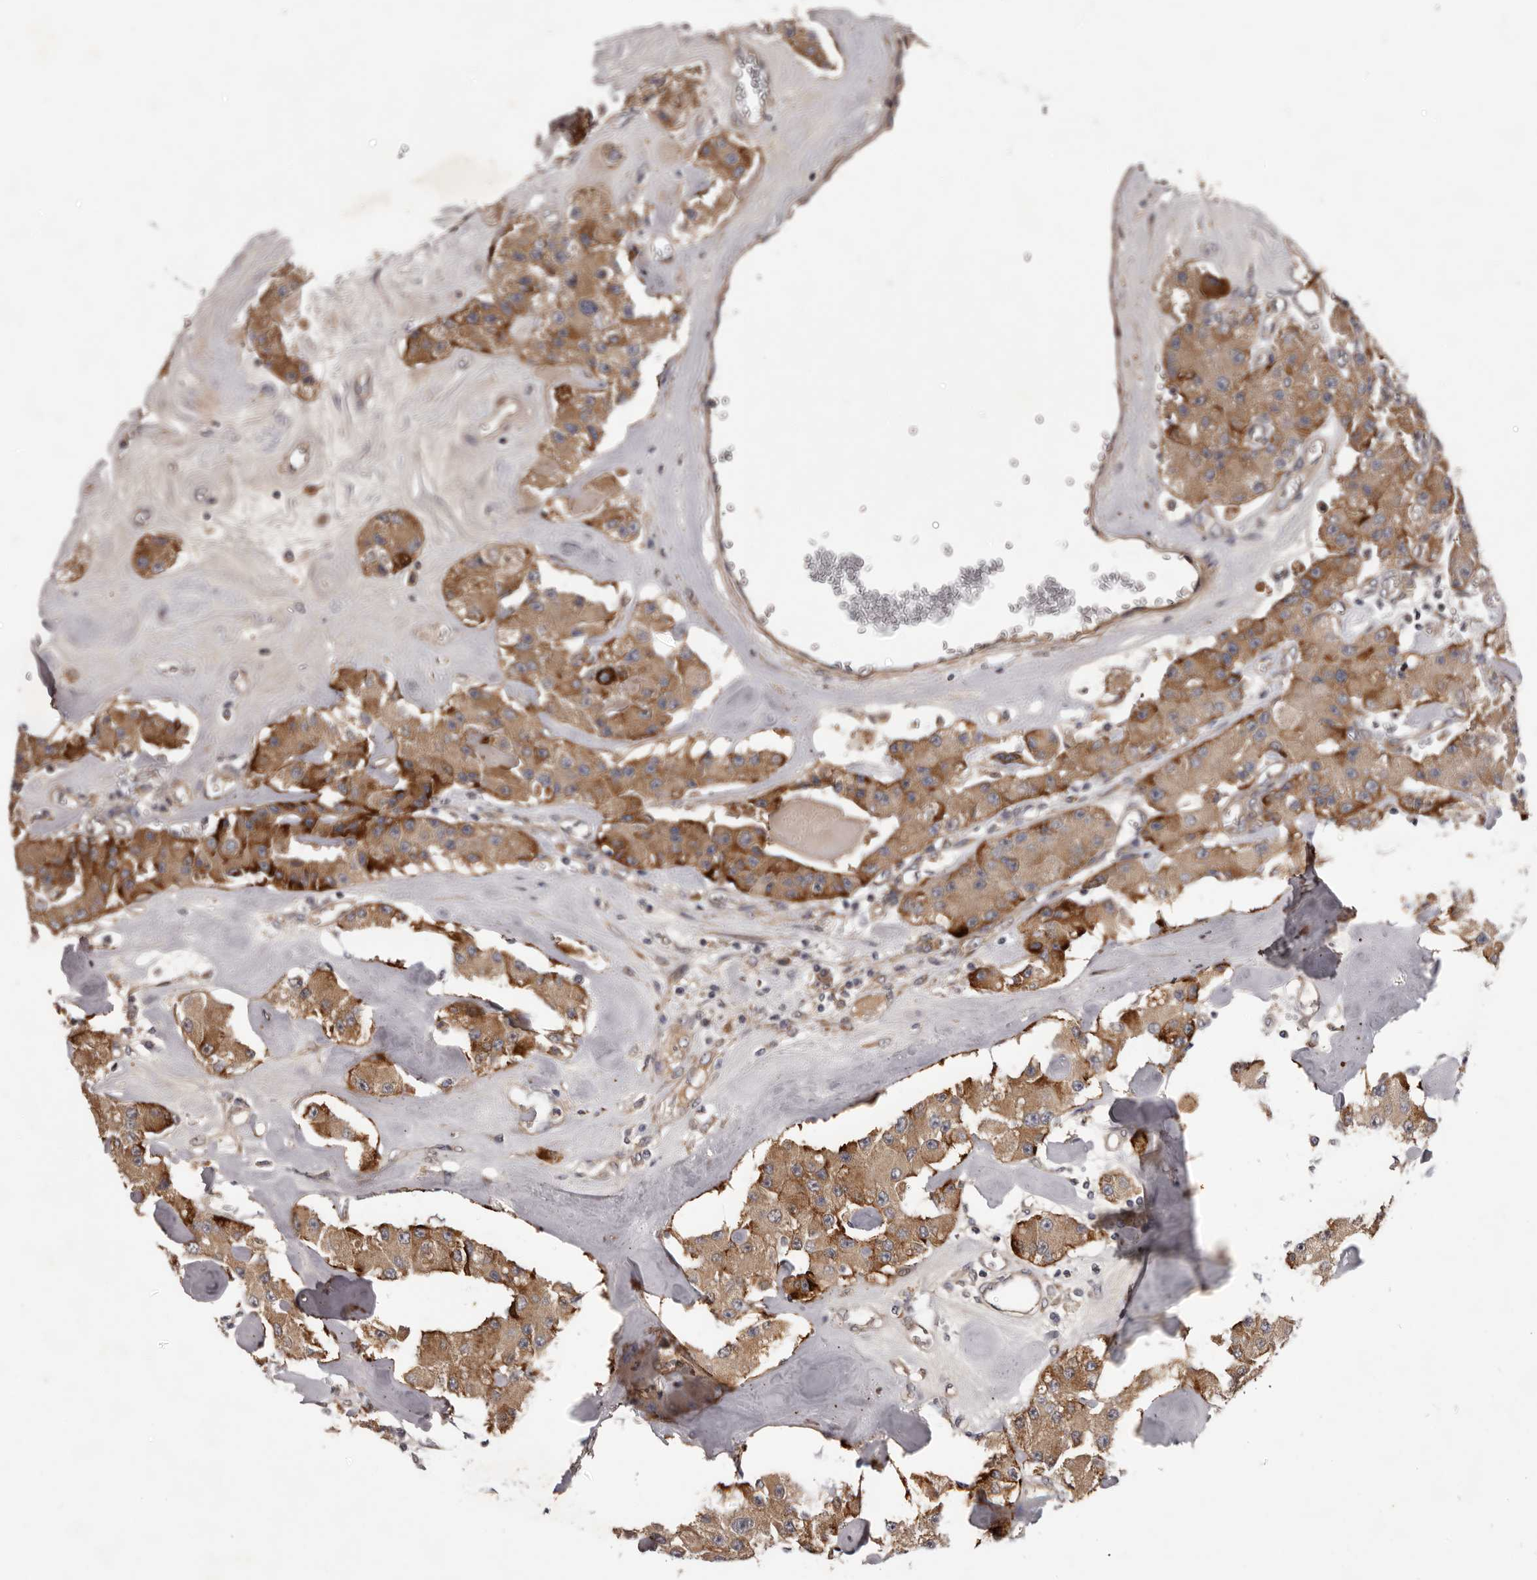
{"staining": {"intensity": "moderate", "quantity": ">75%", "location": "cytoplasmic/membranous"}, "tissue": "carcinoid", "cell_type": "Tumor cells", "image_type": "cancer", "snomed": [{"axis": "morphology", "description": "Carcinoid, malignant, NOS"}, {"axis": "topography", "description": "Pancreas"}], "caption": "Protein staining of carcinoid (malignant) tissue exhibits moderate cytoplasmic/membranous positivity in approximately >75% of tumor cells.", "gene": "PRKD1", "patient": {"sex": "male", "age": 41}}